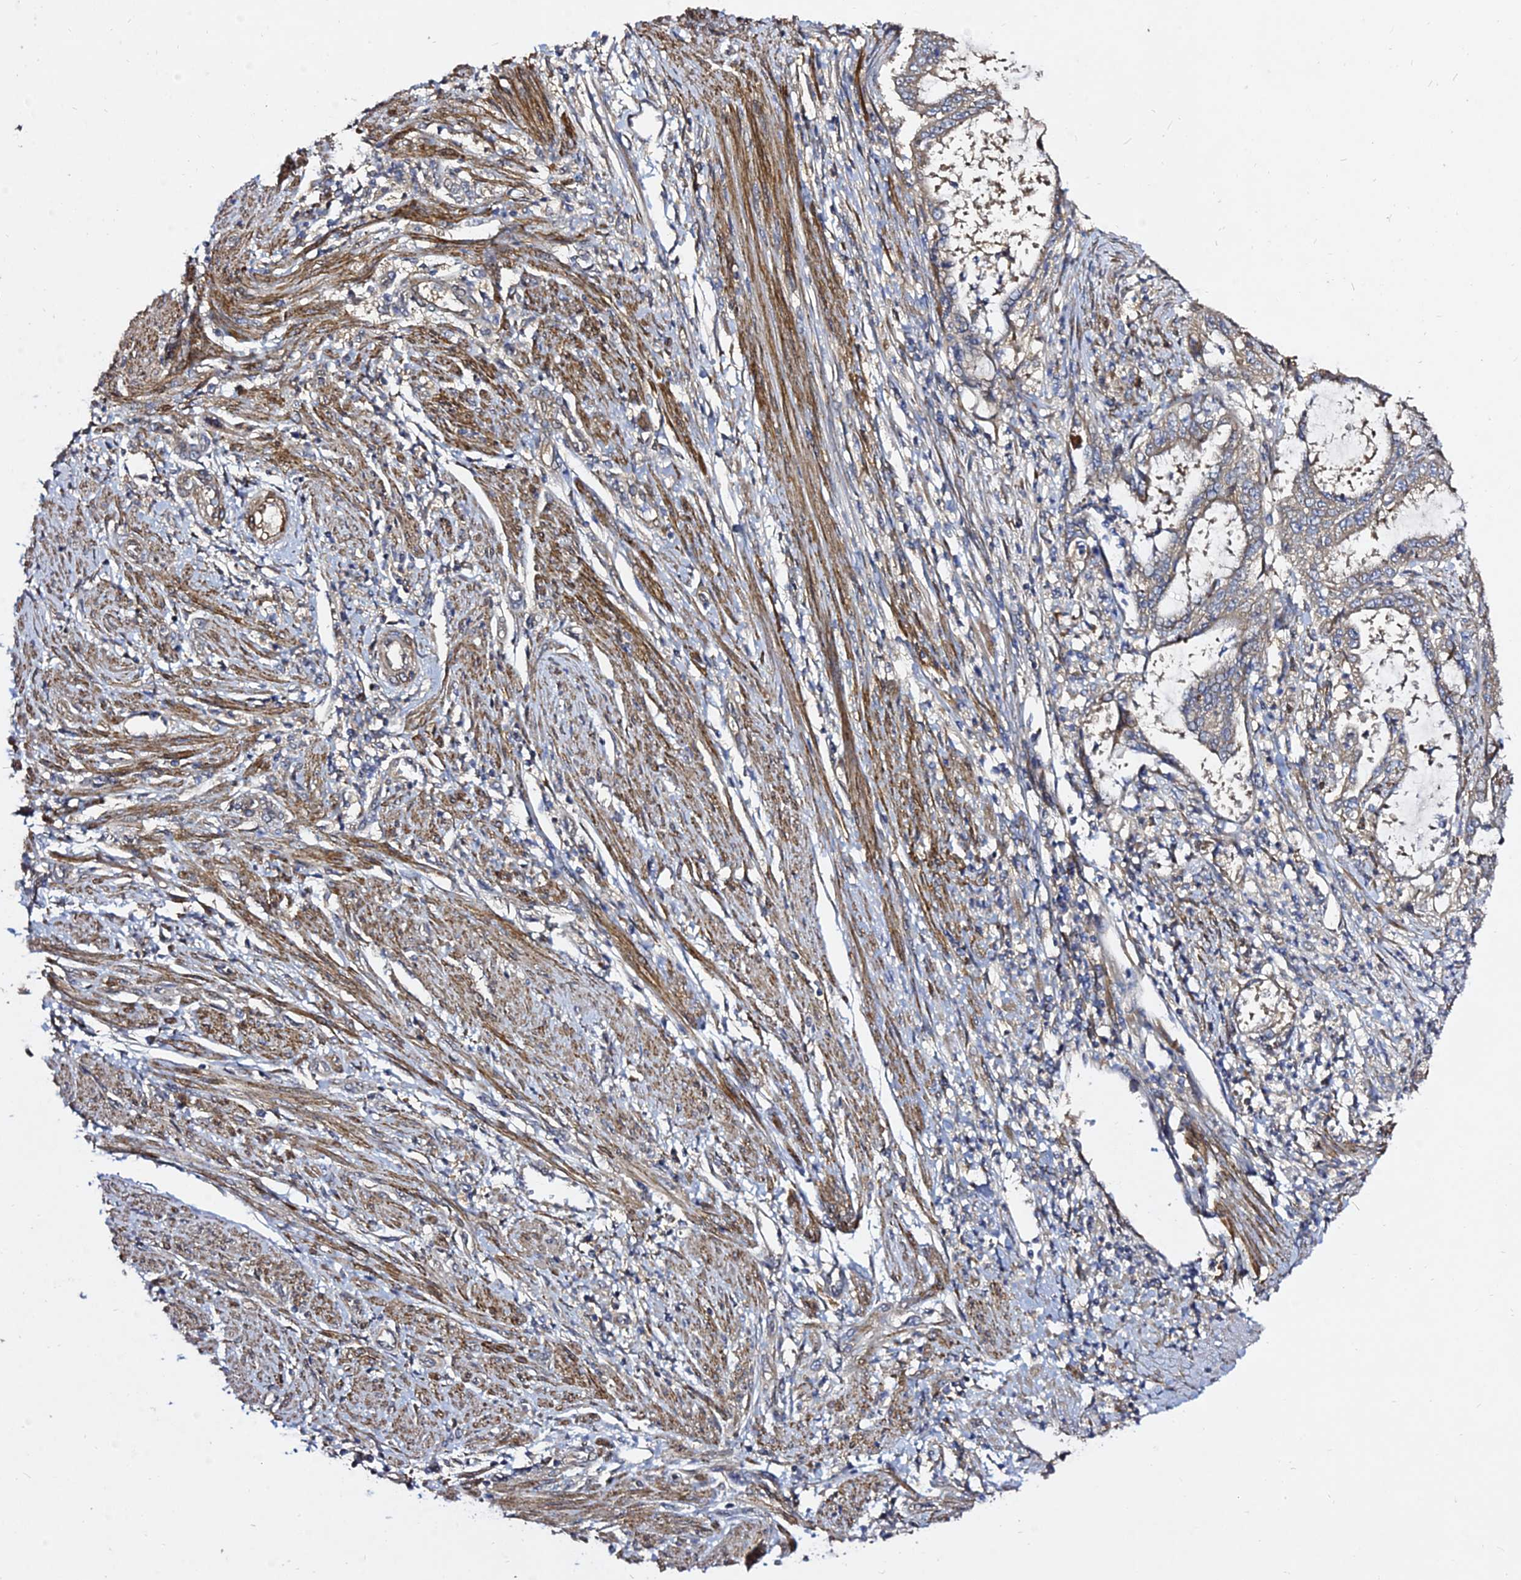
{"staining": {"intensity": "weak", "quantity": "25%-75%", "location": "cytoplasmic/membranous"}, "tissue": "endometrial cancer", "cell_type": "Tumor cells", "image_type": "cancer", "snomed": [{"axis": "morphology", "description": "Adenocarcinoma, NOS"}, {"axis": "topography", "description": "Endometrium"}], "caption": "Immunohistochemistry (IHC) image of endometrial cancer stained for a protein (brown), which exhibits low levels of weak cytoplasmic/membranous staining in approximately 25%-75% of tumor cells.", "gene": "GRTP1", "patient": {"sex": "female", "age": 51}}